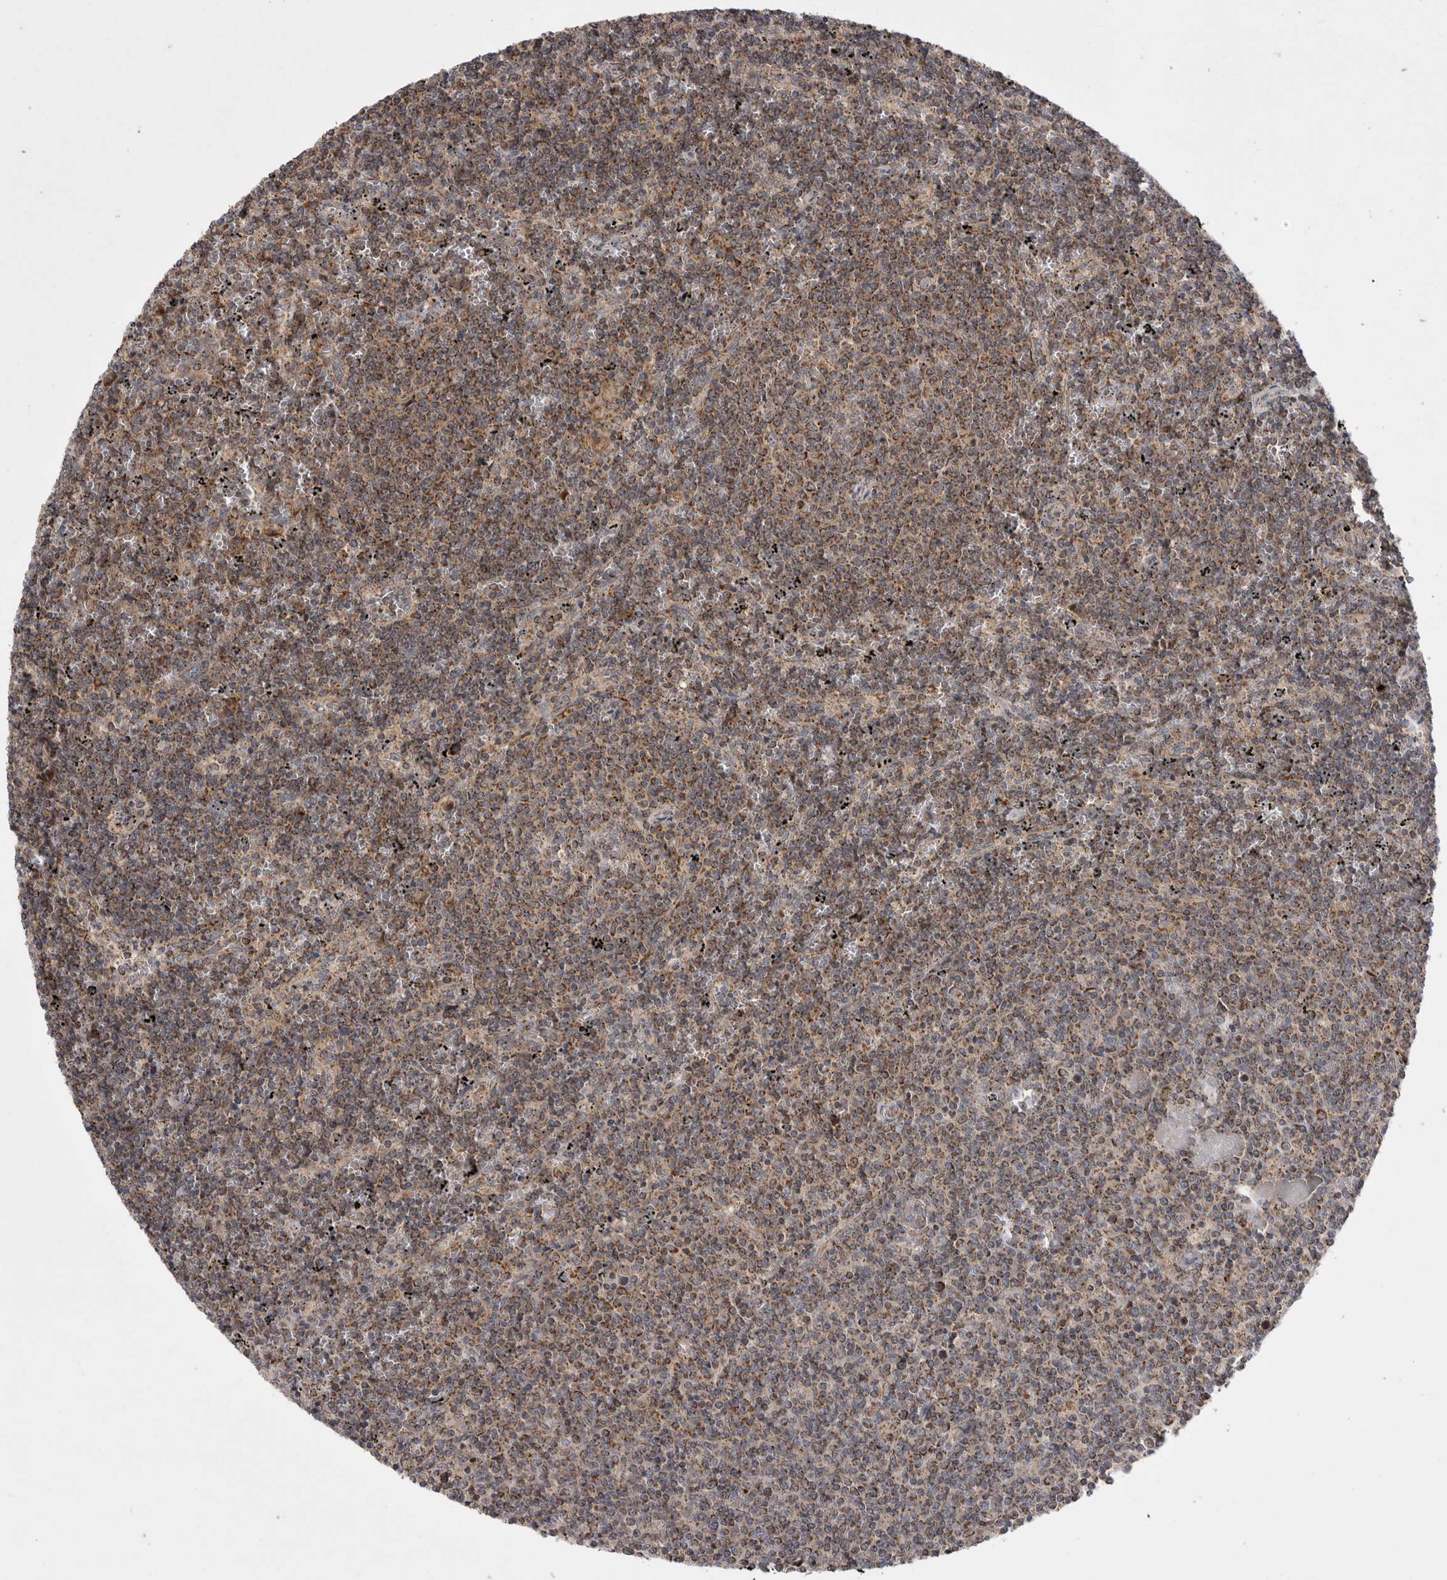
{"staining": {"intensity": "moderate", "quantity": ">75%", "location": "cytoplasmic/membranous"}, "tissue": "lymphoma", "cell_type": "Tumor cells", "image_type": "cancer", "snomed": [{"axis": "morphology", "description": "Malignant lymphoma, non-Hodgkin's type, Low grade"}, {"axis": "topography", "description": "Spleen"}], "caption": "Immunohistochemical staining of human lymphoma demonstrates medium levels of moderate cytoplasmic/membranous expression in approximately >75% of tumor cells. The protein of interest is shown in brown color, while the nuclei are stained blue.", "gene": "KYAT3", "patient": {"sex": "female", "age": 50}}